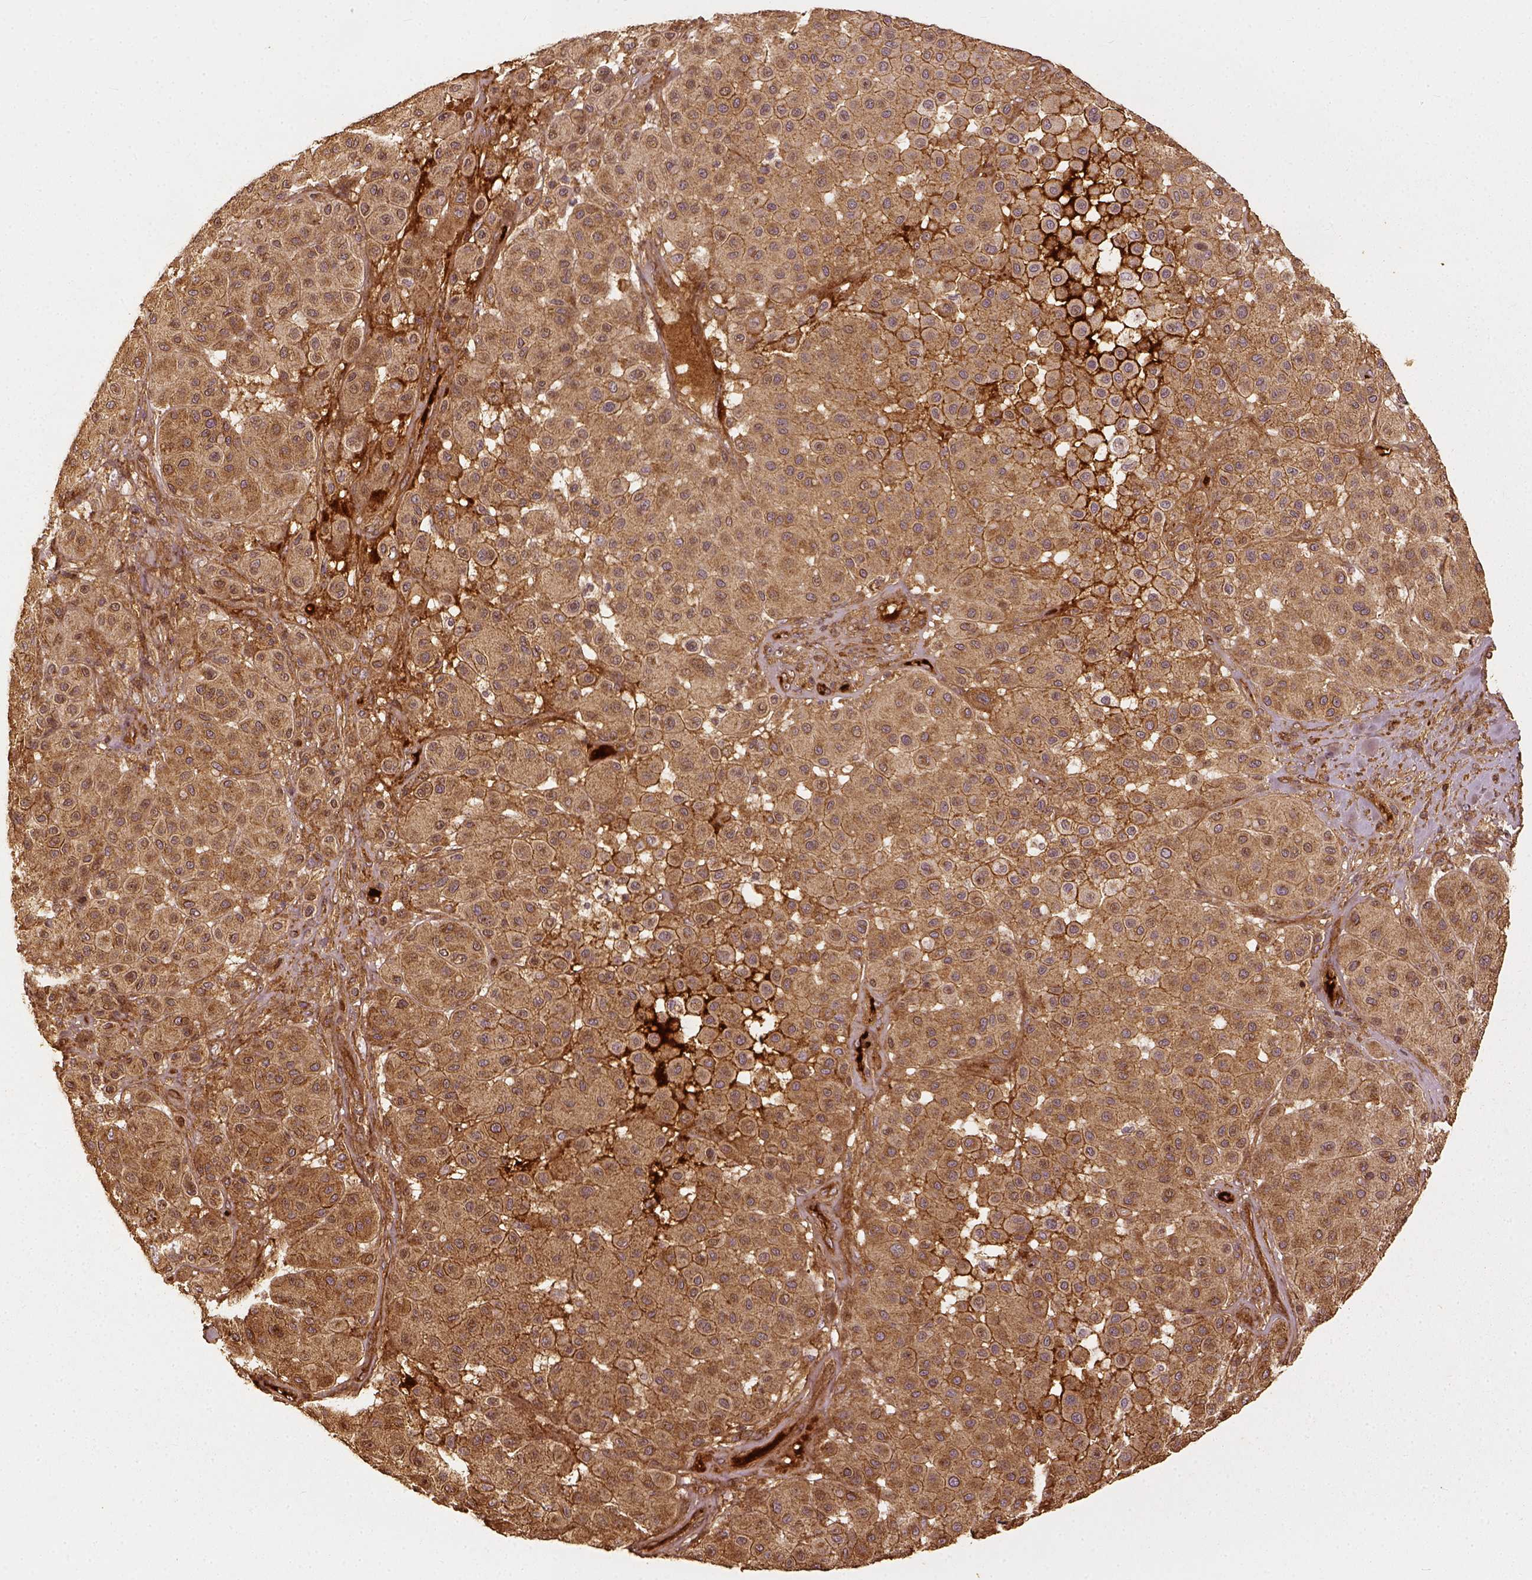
{"staining": {"intensity": "moderate", "quantity": ">75%", "location": "cytoplasmic/membranous"}, "tissue": "melanoma", "cell_type": "Tumor cells", "image_type": "cancer", "snomed": [{"axis": "morphology", "description": "Malignant melanoma, Metastatic site"}, {"axis": "topography", "description": "Smooth muscle"}], "caption": "Moderate cytoplasmic/membranous staining for a protein is seen in approximately >75% of tumor cells of malignant melanoma (metastatic site) using IHC.", "gene": "VEGFA", "patient": {"sex": "male", "age": 41}}